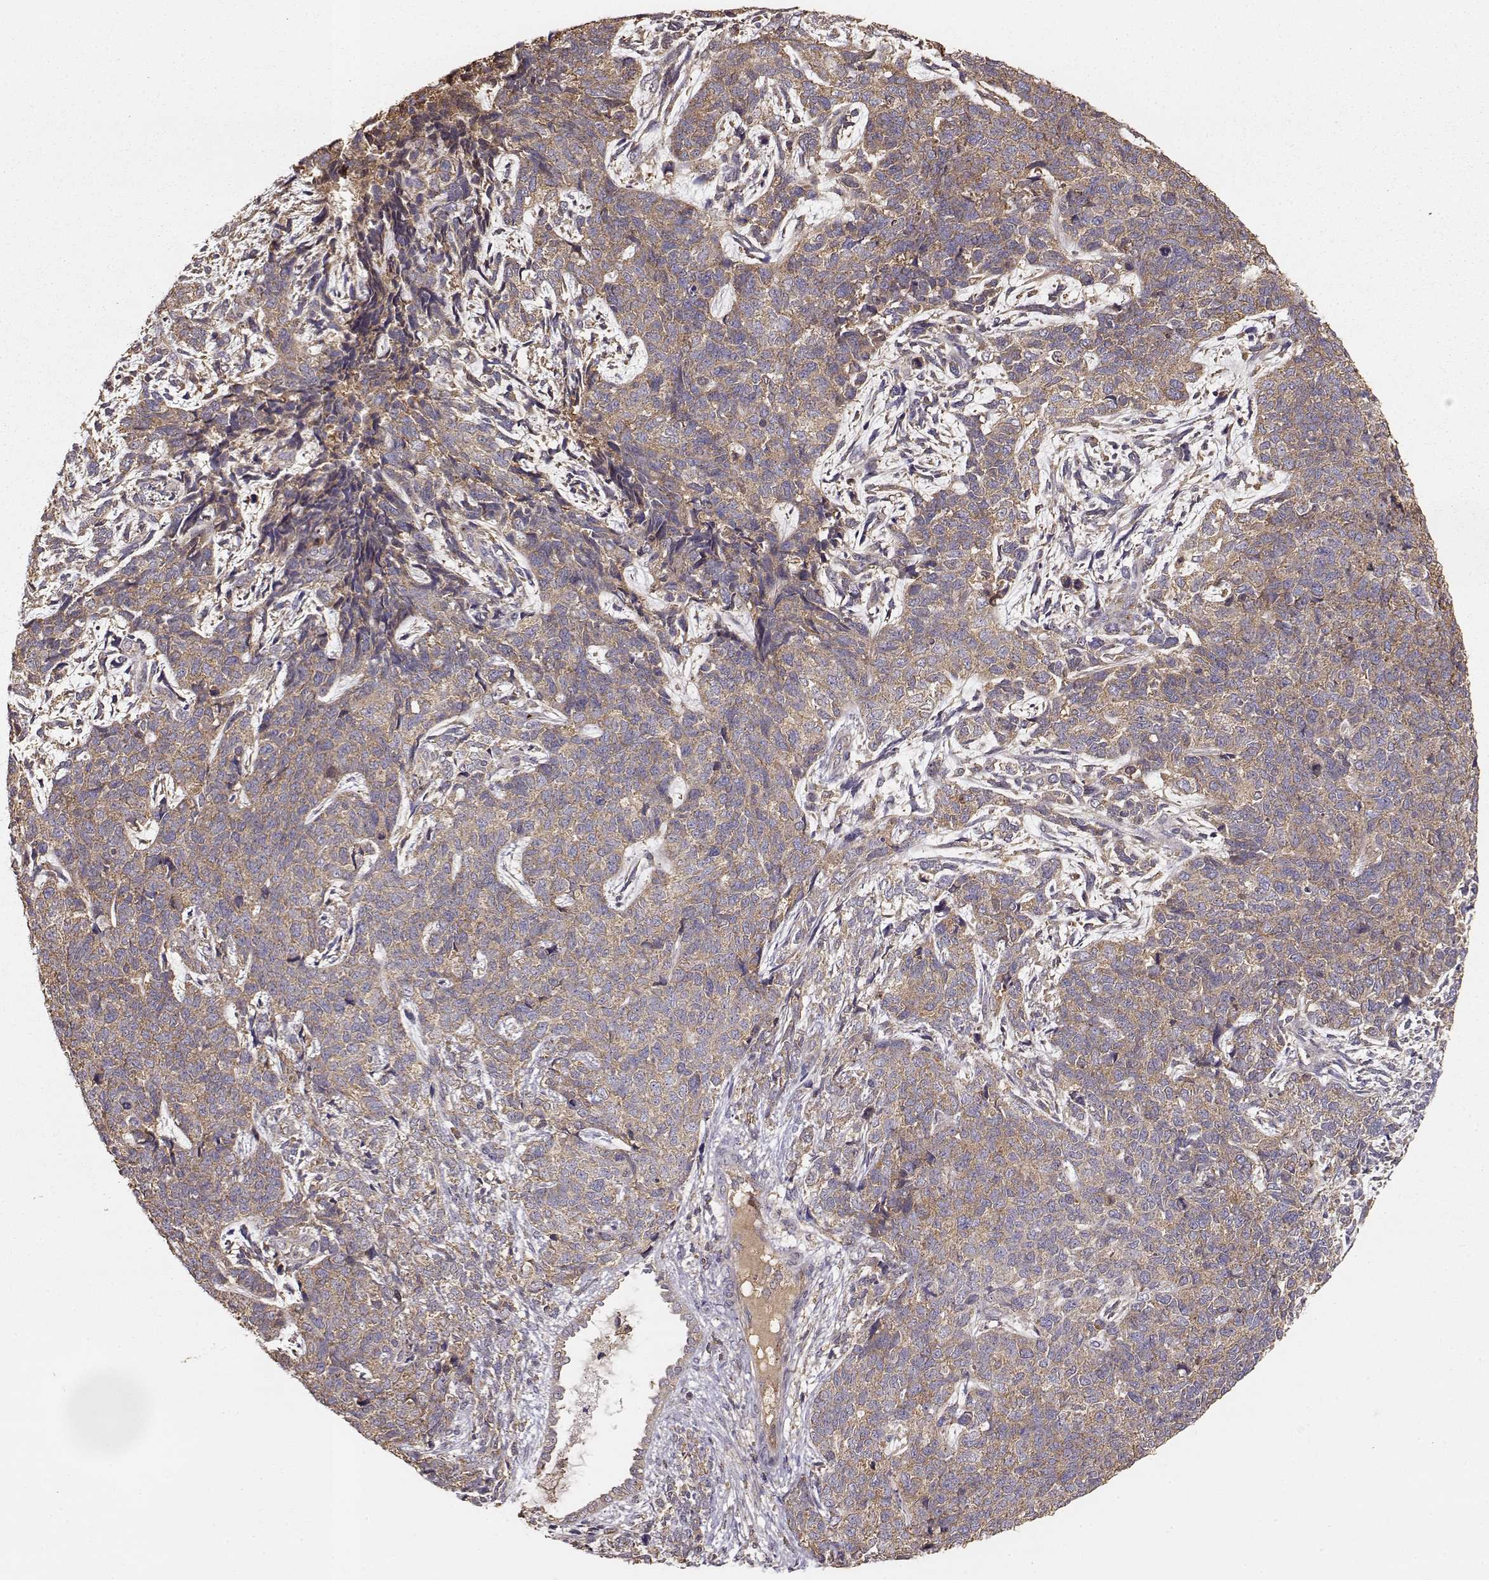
{"staining": {"intensity": "moderate", "quantity": ">75%", "location": "cytoplasmic/membranous"}, "tissue": "cervical cancer", "cell_type": "Tumor cells", "image_type": "cancer", "snomed": [{"axis": "morphology", "description": "Squamous cell carcinoma, NOS"}, {"axis": "topography", "description": "Cervix"}], "caption": "Moderate cytoplasmic/membranous staining is appreciated in about >75% of tumor cells in cervical squamous cell carcinoma. (DAB (3,3'-diaminobenzidine) IHC, brown staining for protein, blue staining for nuclei).", "gene": "TARS3", "patient": {"sex": "female", "age": 63}}